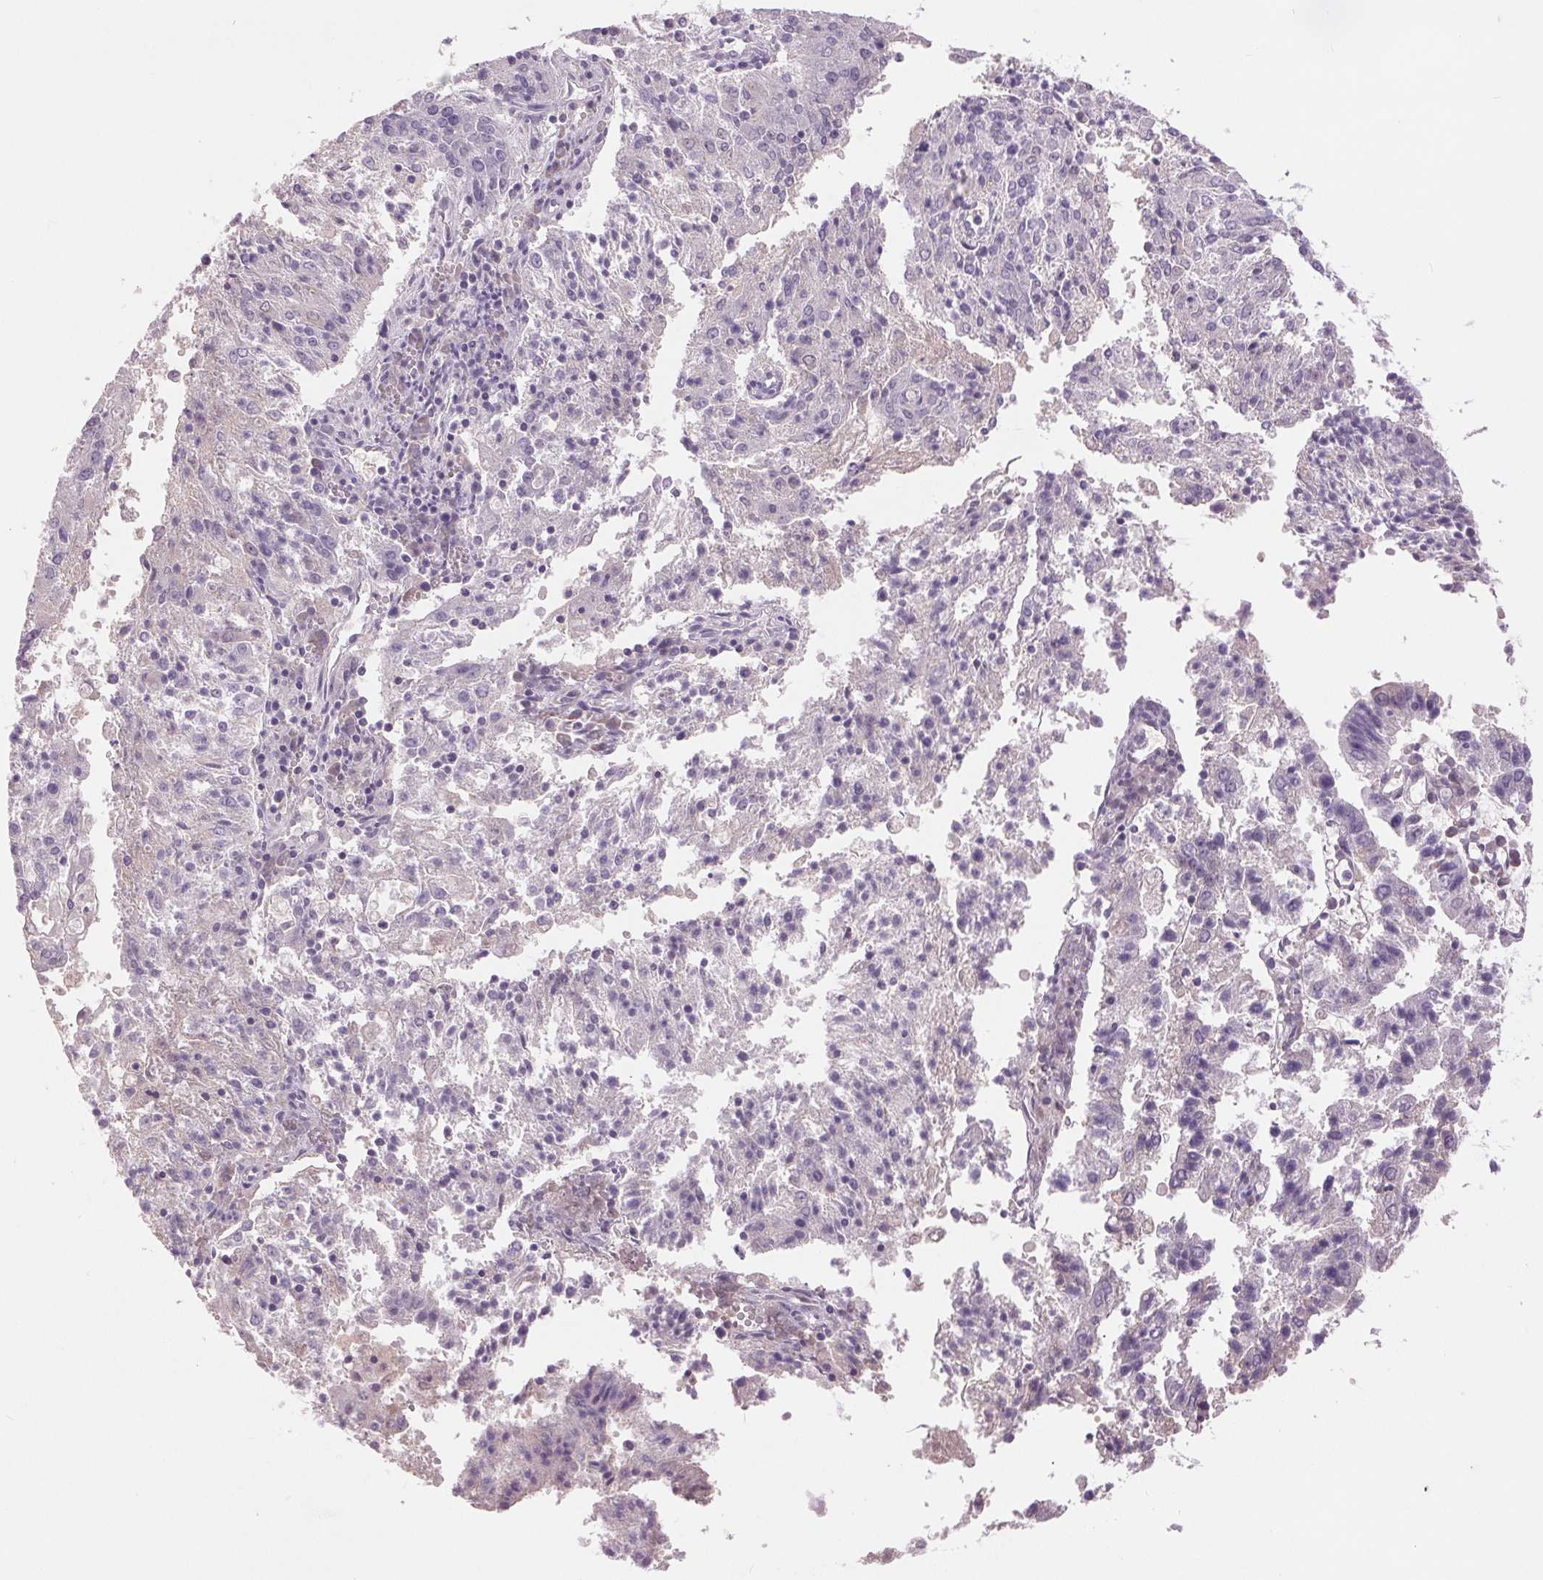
{"staining": {"intensity": "negative", "quantity": "none", "location": "none"}, "tissue": "endometrial cancer", "cell_type": "Tumor cells", "image_type": "cancer", "snomed": [{"axis": "morphology", "description": "Adenocarcinoma, NOS"}, {"axis": "topography", "description": "Endometrium"}], "caption": "IHC histopathology image of endometrial cancer stained for a protein (brown), which exhibits no positivity in tumor cells.", "gene": "FXYD4", "patient": {"sex": "female", "age": 82}}